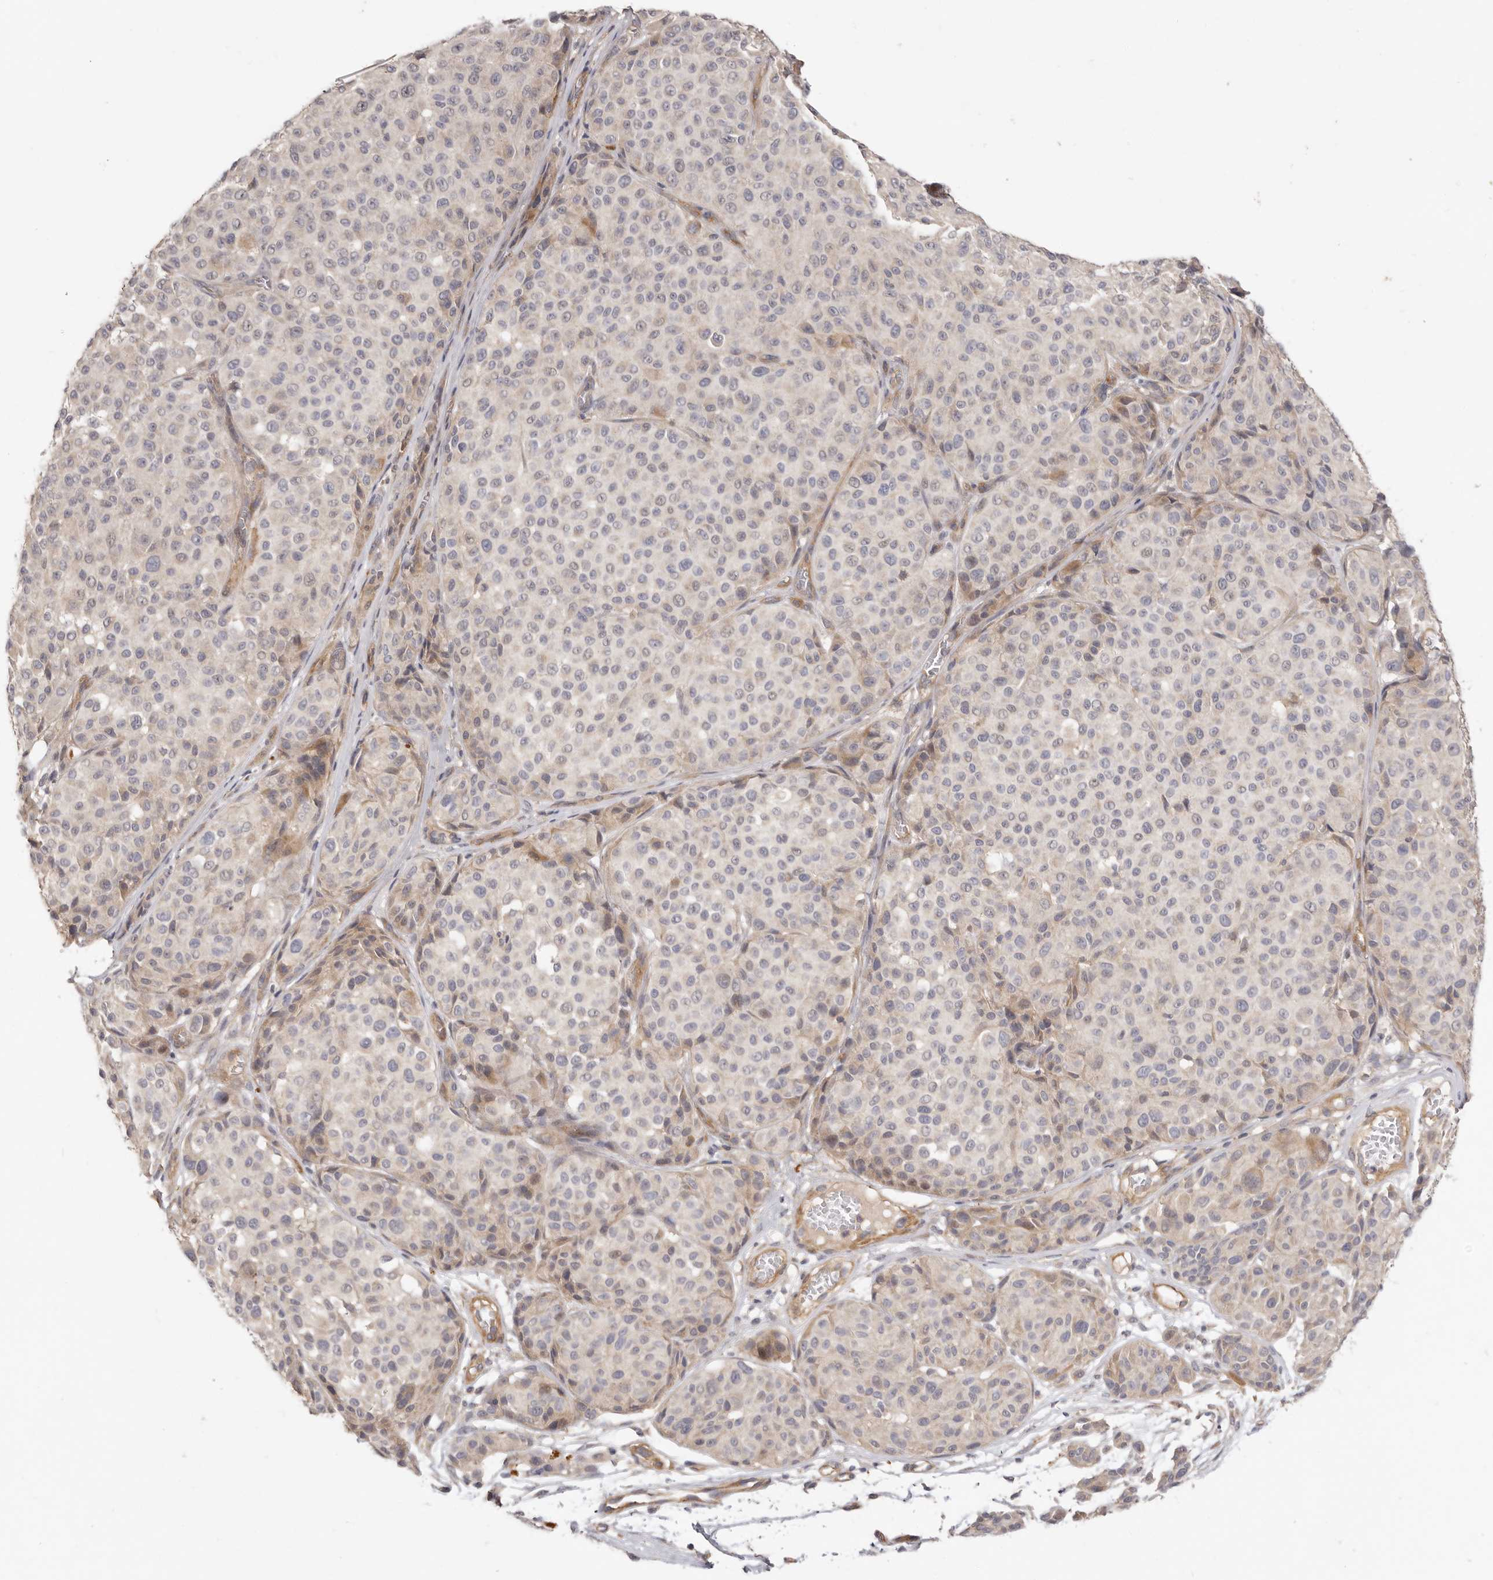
{"staining": {"intensity": "negative", "quantity": "none", "location": "none"}, "tissue": "melanoma", "cell_type": "Tumor cells", "image_type": "cancer", "snomed": [{"axis": "morphology", "description": "Malignant melanoma, NOS"}, {"axis": "topography", "description": "Skin"}], "caption": "Tumor cells show no significant protein expression in melanoma.", "gene": "ADAMTS9", "patient": {"sex": "male", "age": 83}}